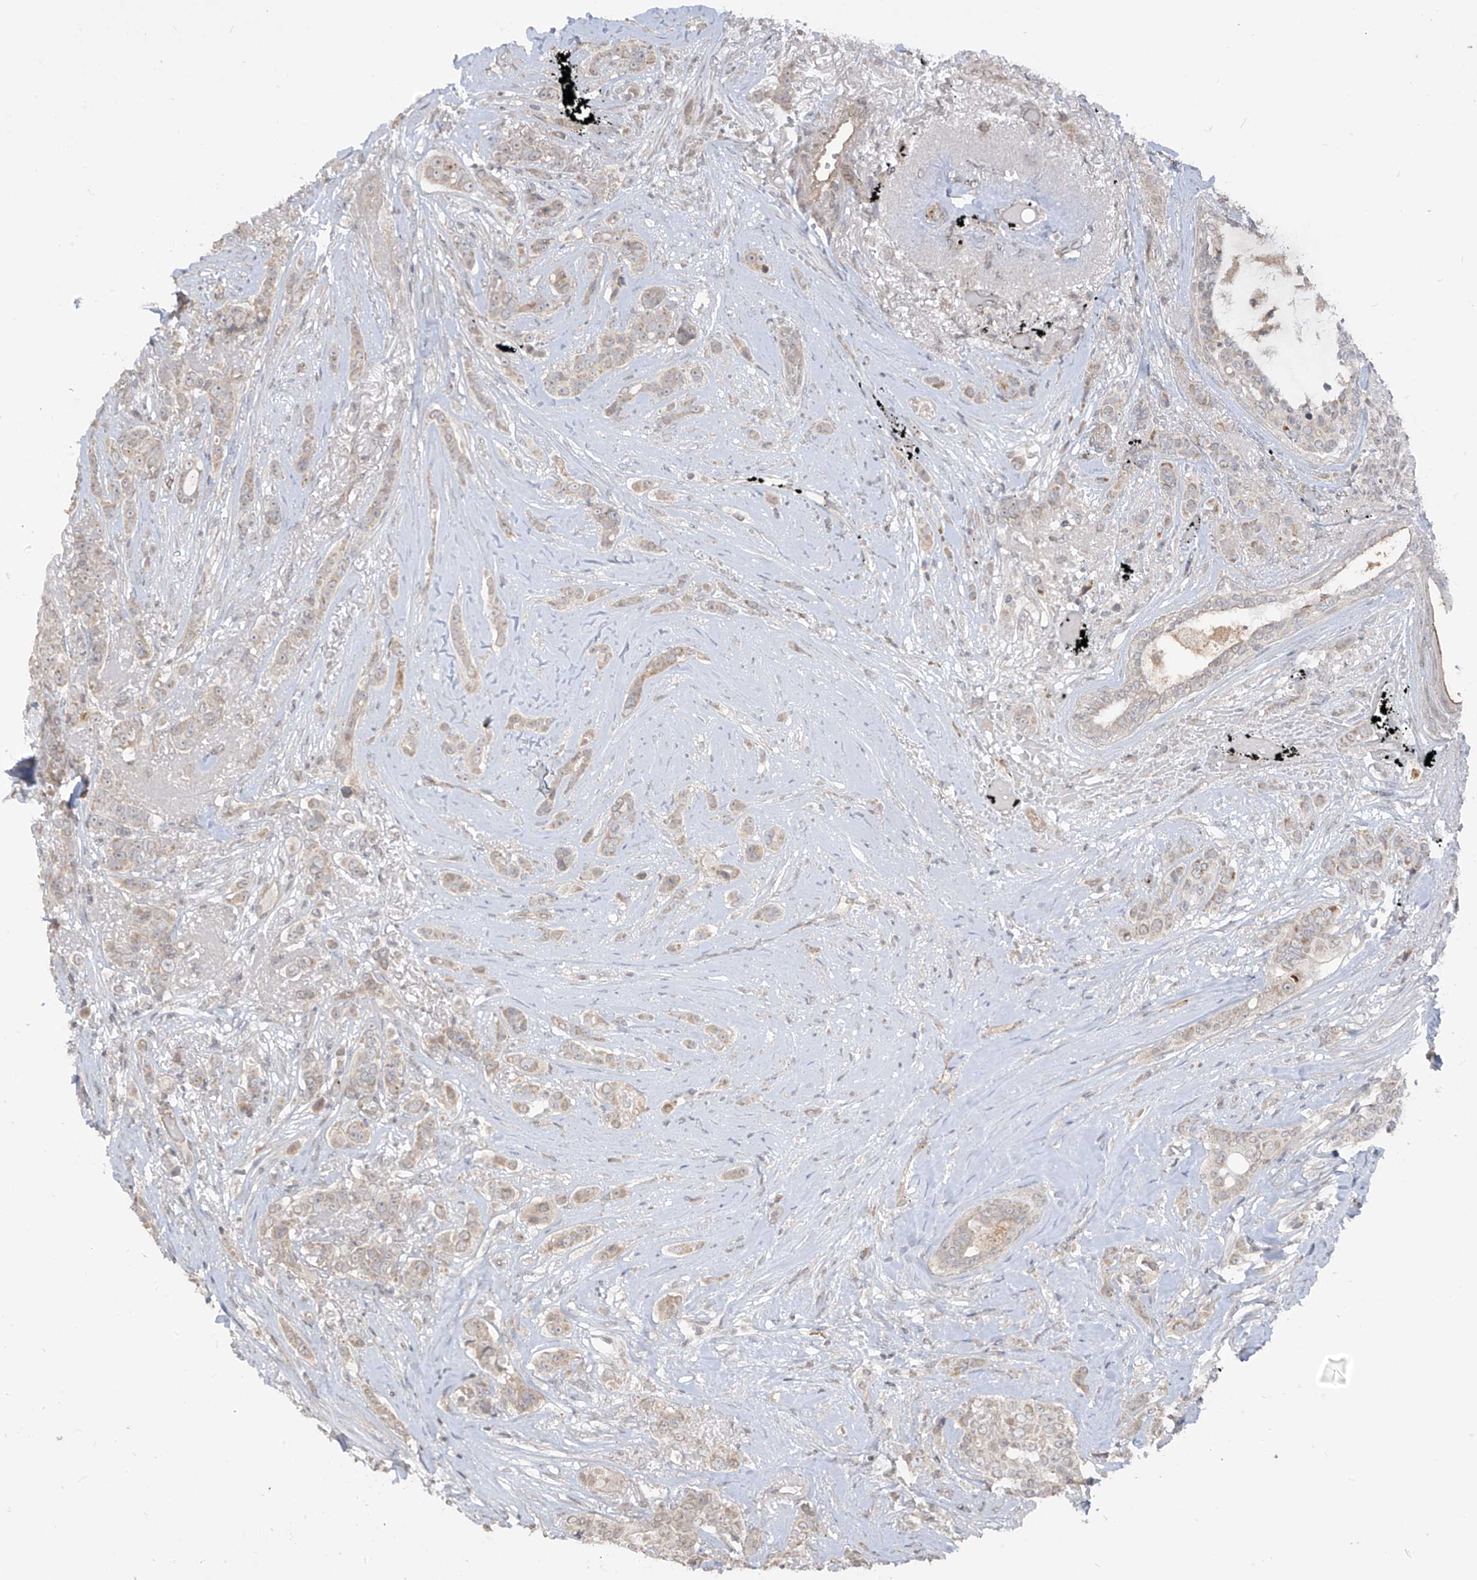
{"staining": {"intensity": "weak", "quantity": ">75%", "location": "cytoplasmic/membranous"}, "tissue": "breast cancer", "cell_type": "Tumor cells", "image_type": "cancer", "snomed": [{"axis": "morphology", "description": "Lobular carcinoma"}, {"axis": "topography", "description": "Breast"}], "caption": "Weak cytoplasmic/membranous protein positivity is seen in about >75% of tumor cells in breast lobular carcinoma.", "gene": "DGKQ", "patient": {"sex": "female", "age": 51}}